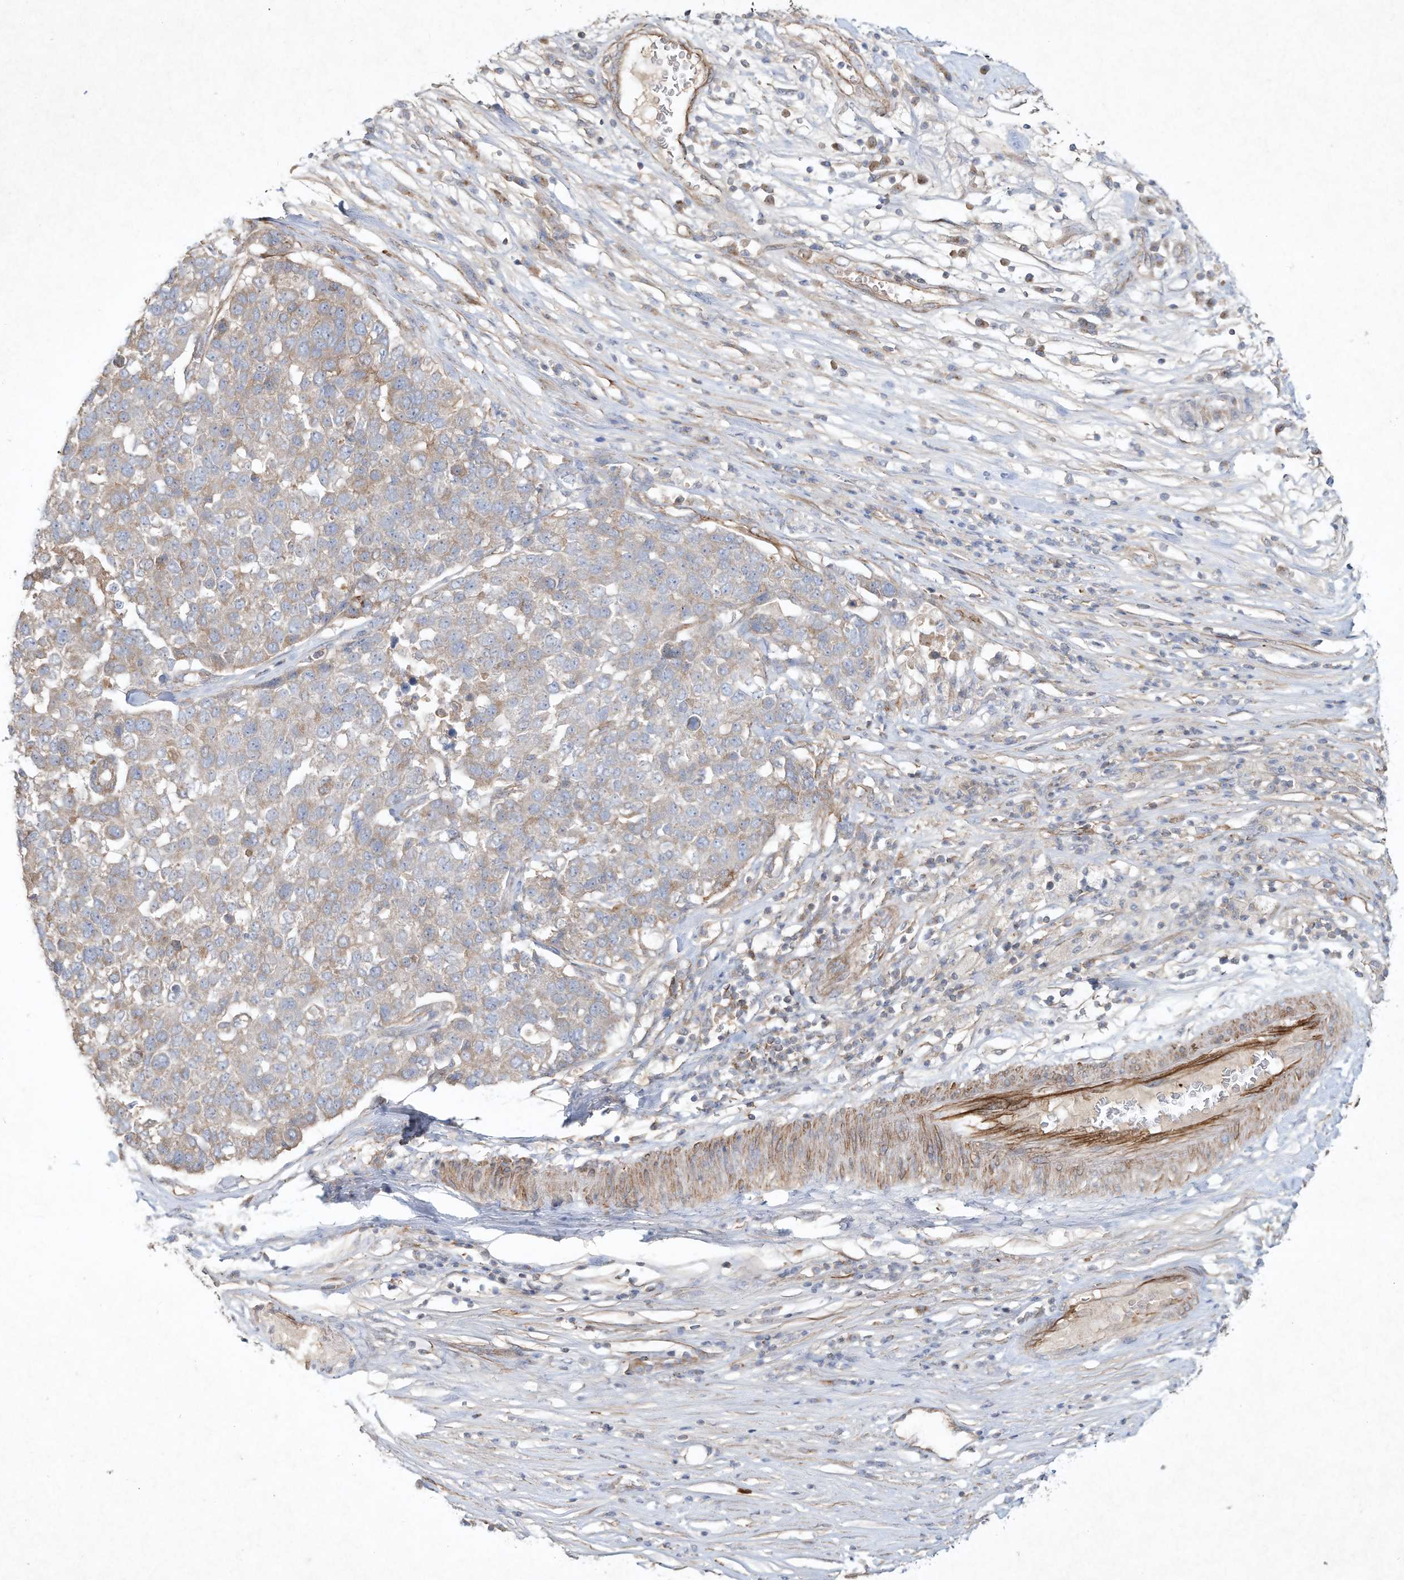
{"staining": {"intensity": "weak", "quantity": "25%-75%", "location": "cytoplasmic/membranous"}, "tissue": "pancreatic cancer", "cell_type": "Tumor cells", "image_type": "cancer", "snomed": [{"axis": "morphology", "description": "Adenocarcinoma, NOS"}, {"axis": "topography", "description": "Pancreas"}], "caption": "DAB immunohistochemical staining of human pancreatic cancer (adenocarcinoma) displays weak cytoplasmic/membranous protein staining in about 25%-75% of tumor cells.", "gene": "HTR5A", "patient": {"sex": "female", "age": 61}}